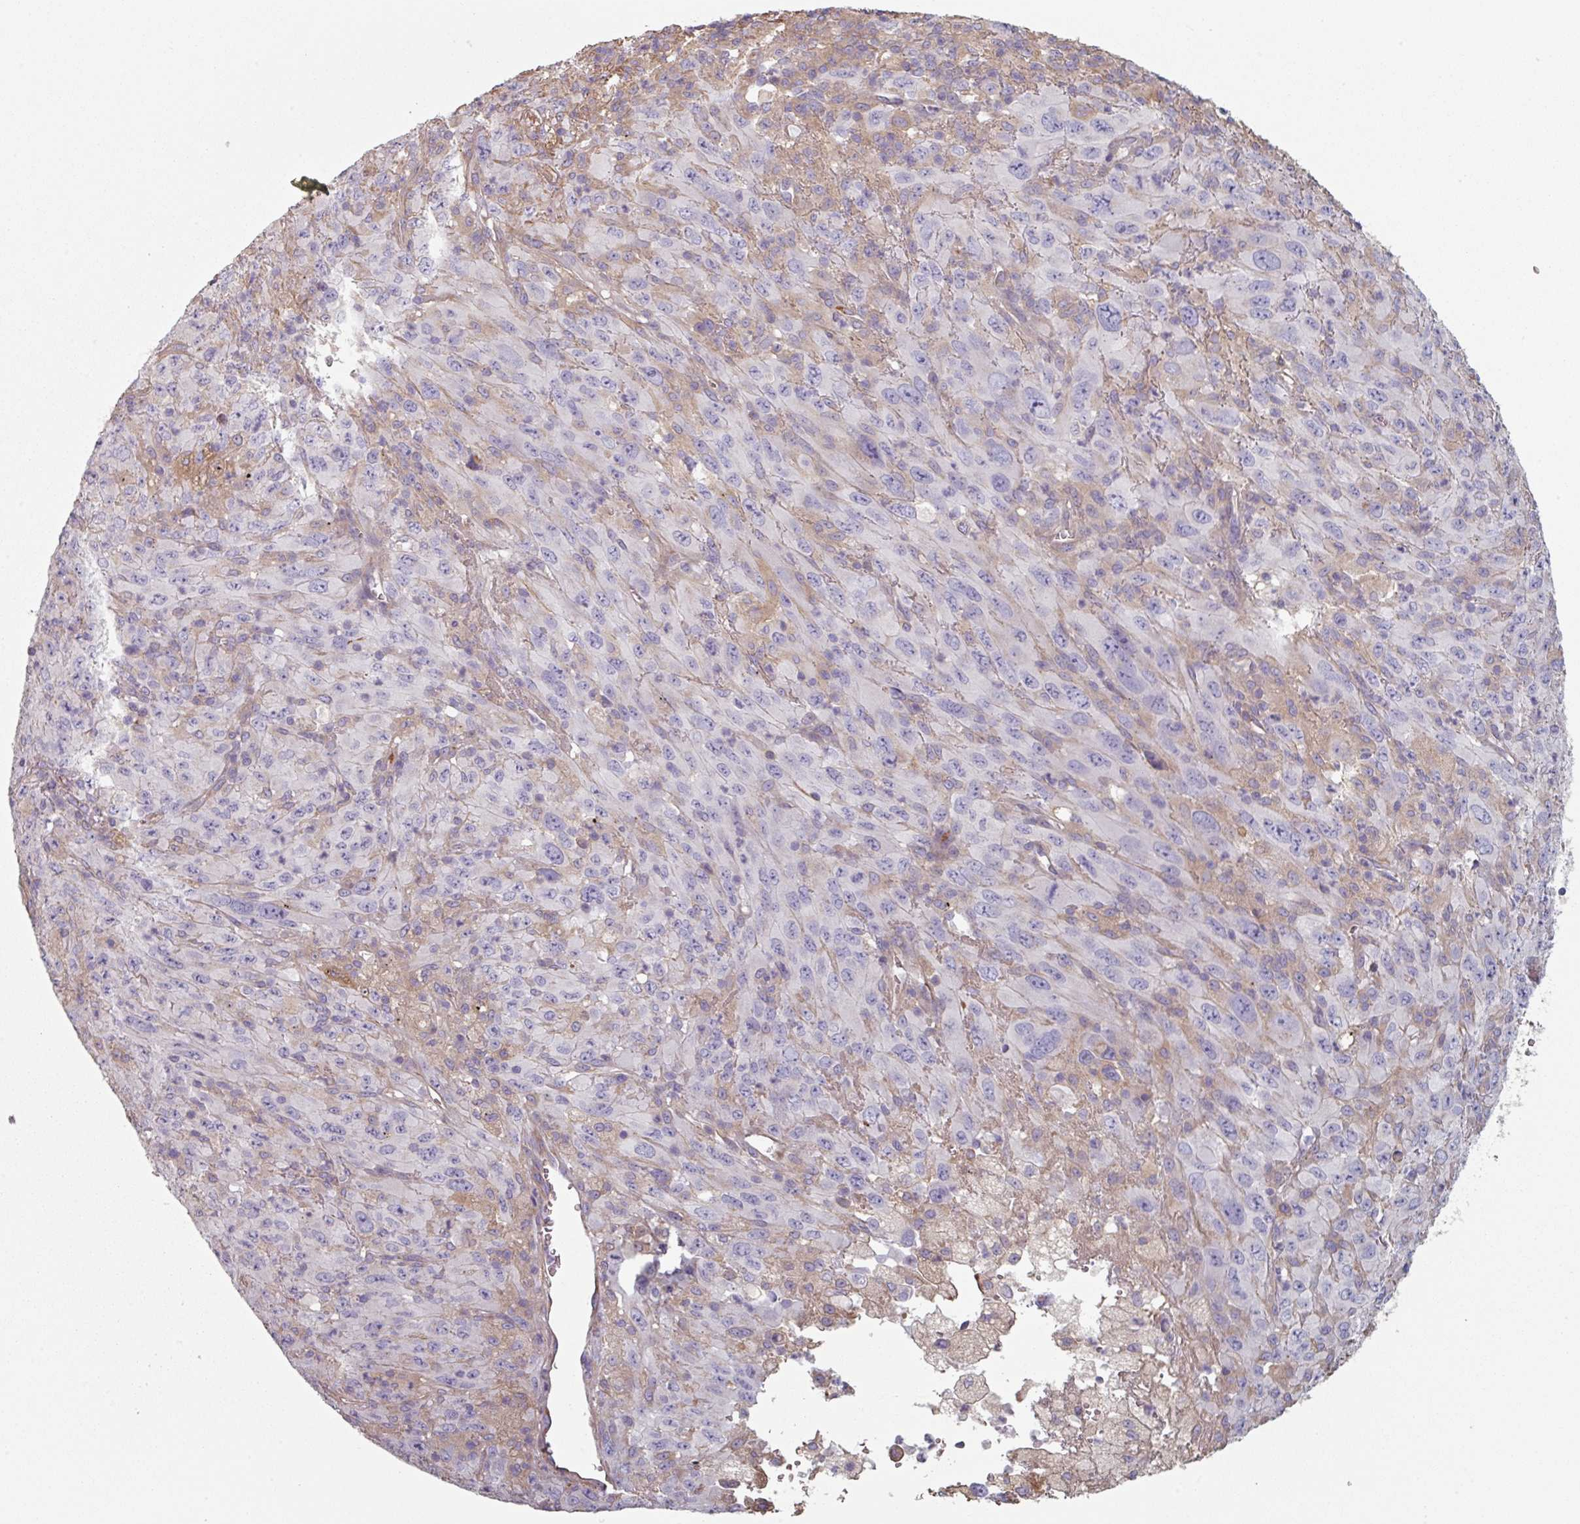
{"staining": {"intensity": "negative", "quantity": "none", "location": "none"}, "tissue": "melanoma", "cell_type": "Tumor cells", "image_type": "cancer", "snomed": [{"axis": "morphology", "description": "Malignant melanoma, Metastatic site"}, {"axis": "topography", "description": "Skin"}], "caption": "The photomicrograph reveals no significant staining in tumor cells of melanoma.", "gene": "GSTA4", "patient": {"sex": "female", "age": 56}}